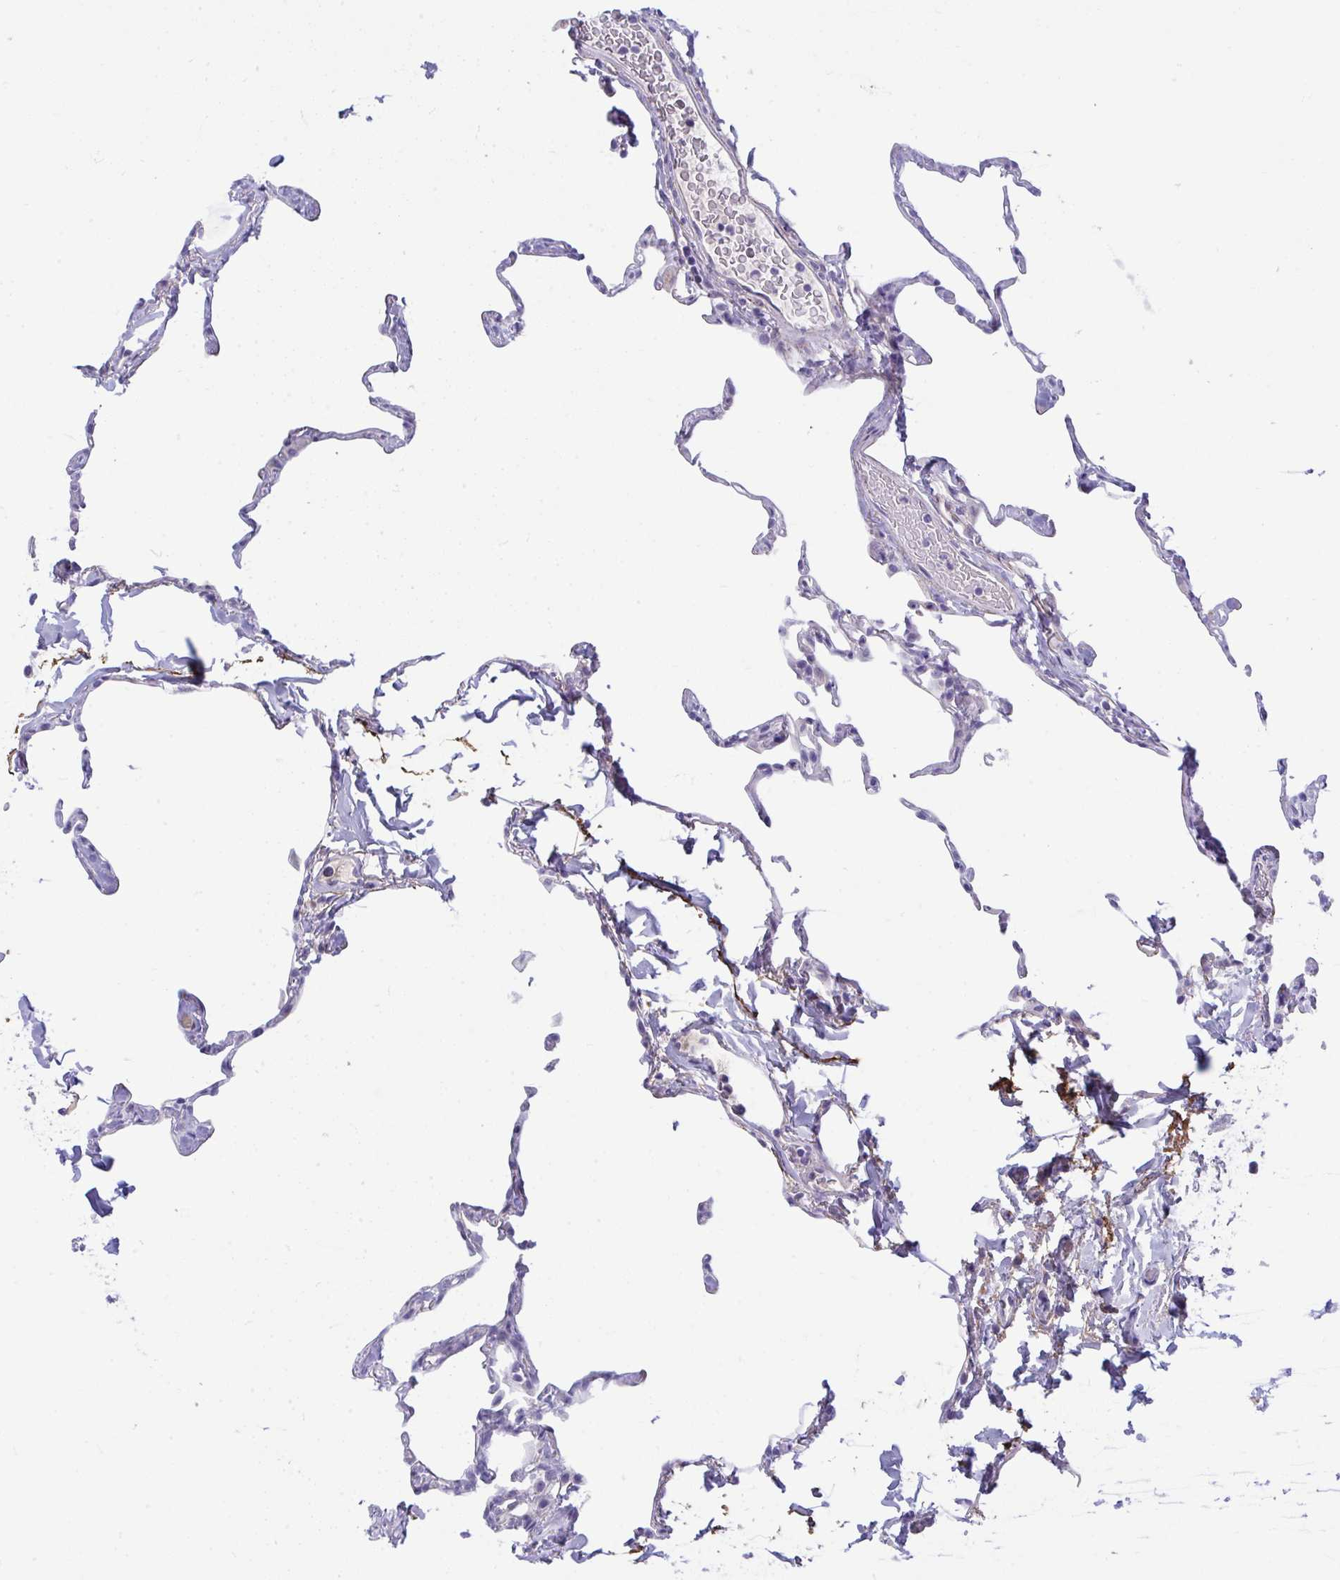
{"staining": {"intensity": "negative", "quantity": "none", "location": "none"}, "tissue": "lung", "cell_type": "Alveolar cells", "image_type": "normal", "snomed": [{"axis": "morphology", "description": "Normal tissue, NOS"}, {"axis": "topography", "description": "Lung"}], "caption": "Photomicrograph shows no protein positivity in alveolar cells of normal lung. The staining was performed using DAB to visualize the protein expression in brown, while the nuclei were stained in blue with hematoxylin (Magnification: 20x).", "gene": "PIGZ", "patient": {"sex": "male", "age": 65}}